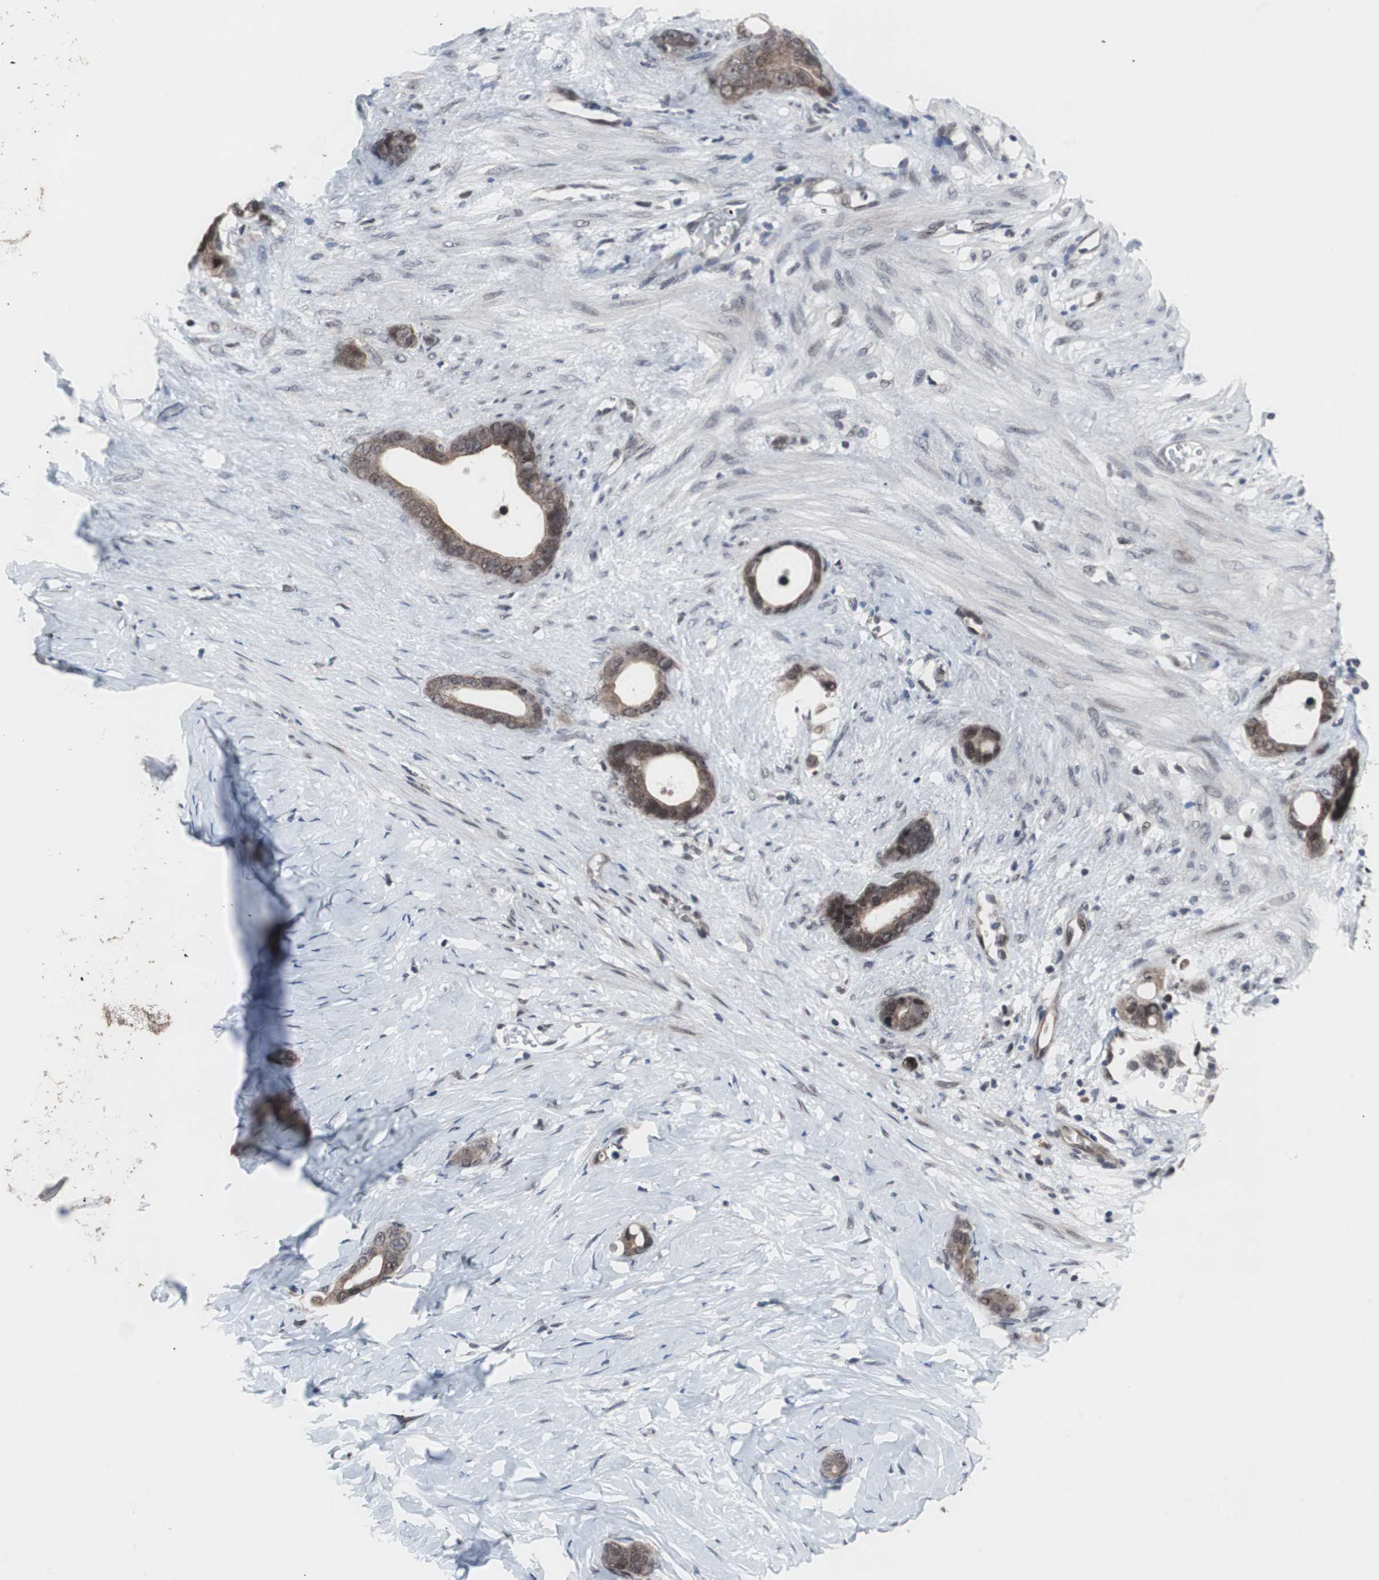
{"staining": {"intensity": "moderate", "quantity": ">75%", "location": "cytoplasmic/membranous,nuclear"}, "tissue": "stomach cancer", "cell_type": "Tumor cells", "image_type": "cancer", "snomed": [{"axis": "morphology", "description": "Adenocarcinoma, NOS"}, {"axis": "topography", "description": "Stomach"}], "caption": "Brown immunohistochemical staining in stomach cancer reveals moderate cytoplasmic/membranous and nuclear staining in about >75% of tumor cells.", "gene": "GTF2F2", "patient": {"sex": "female", "age": 75}}